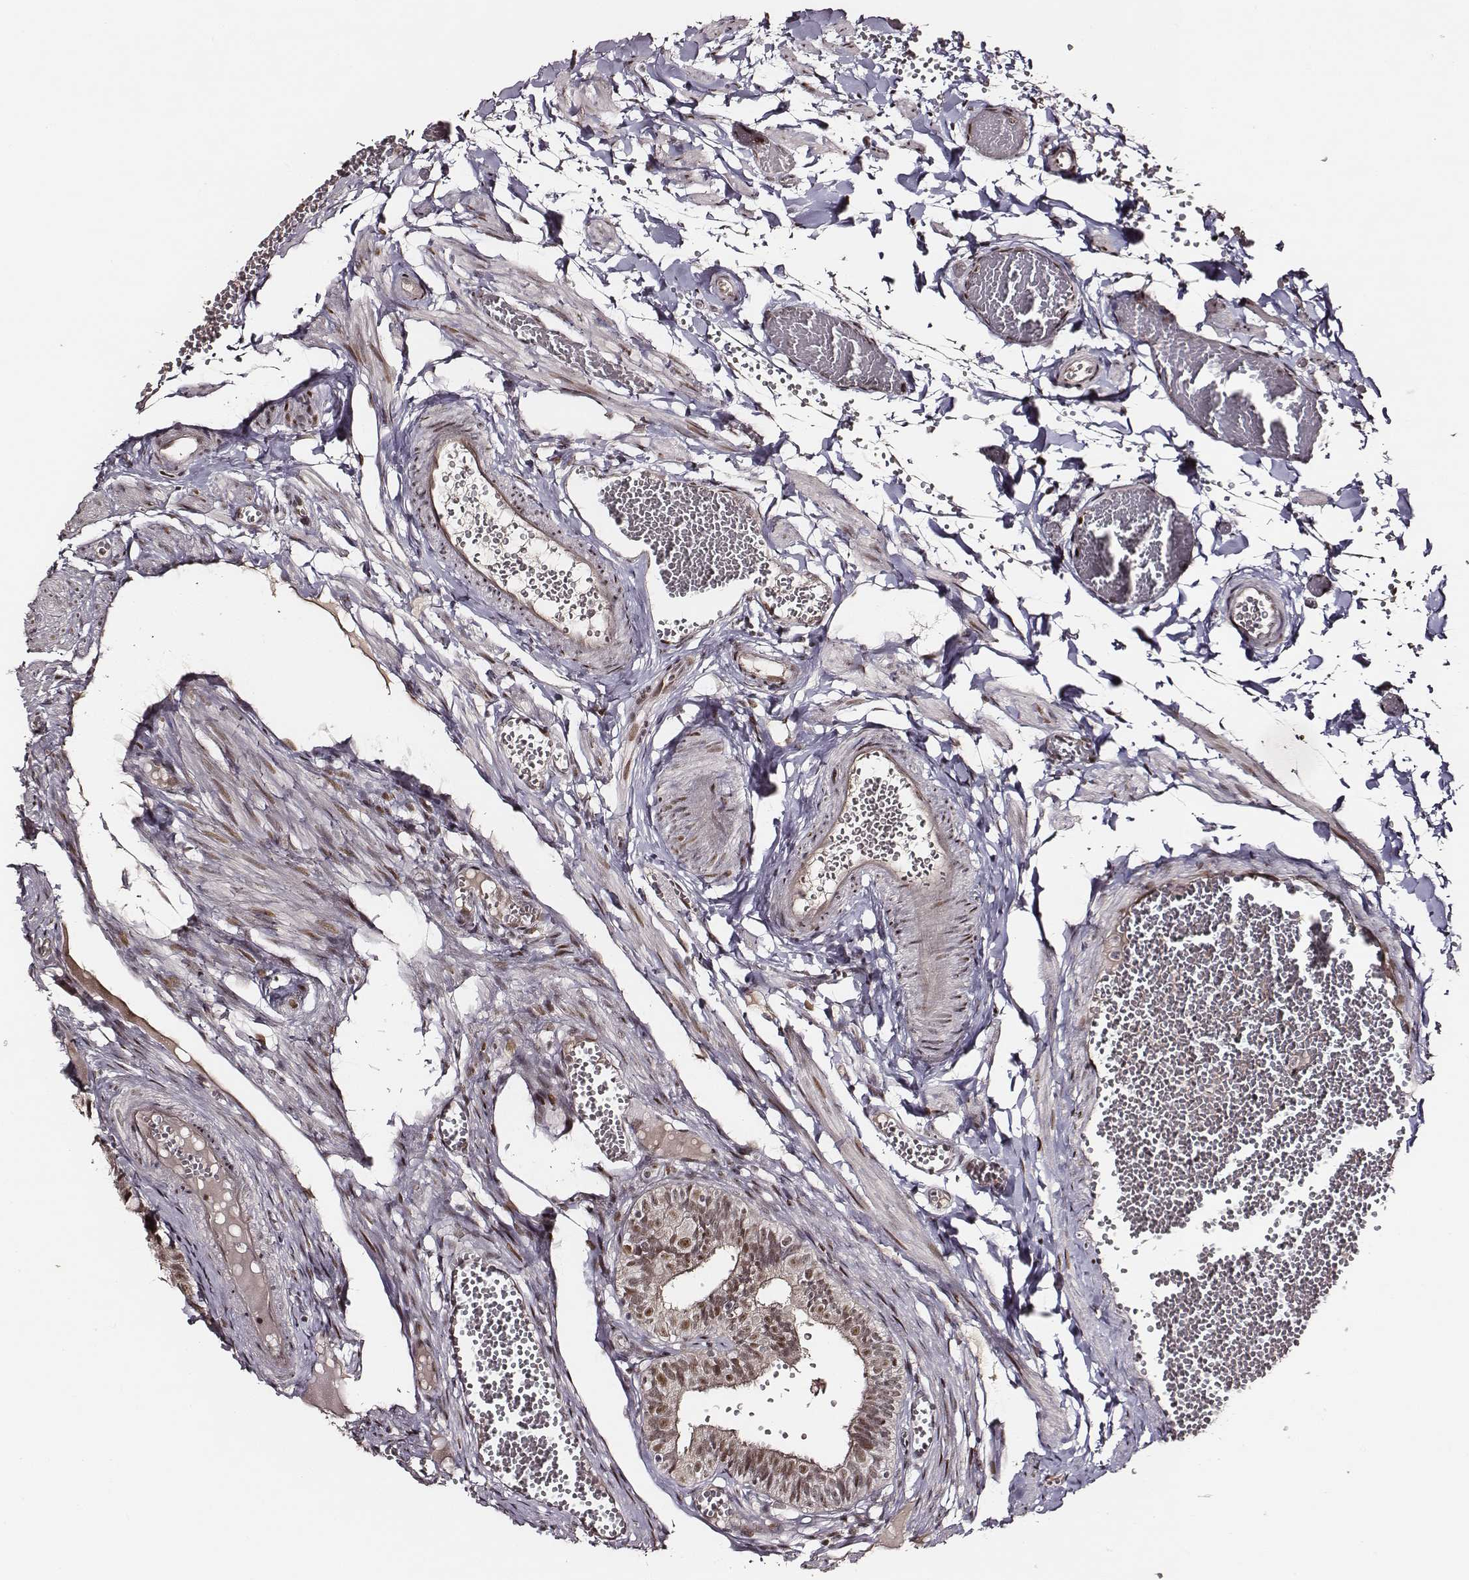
{"staining": {"intensity": "moderate", "quantity": ">75%", "location": "nuclear"}, "tissue": "fallopian tube", "cell_type": "Glandular cells", "image_type": "normal", "snomed": [{"axis": "morphology", "description": "Normal tissue, NOS"}, {"axis": "topography", "description": "Fallopian tube"}], "caption": "Fallopian tube stained for a protein (brown) demonstrates moderate nuclear positive expression in approximately >75% of glandular cells.", "gene": "PPARA", "patient": {"sex": "female", "age": 25}}